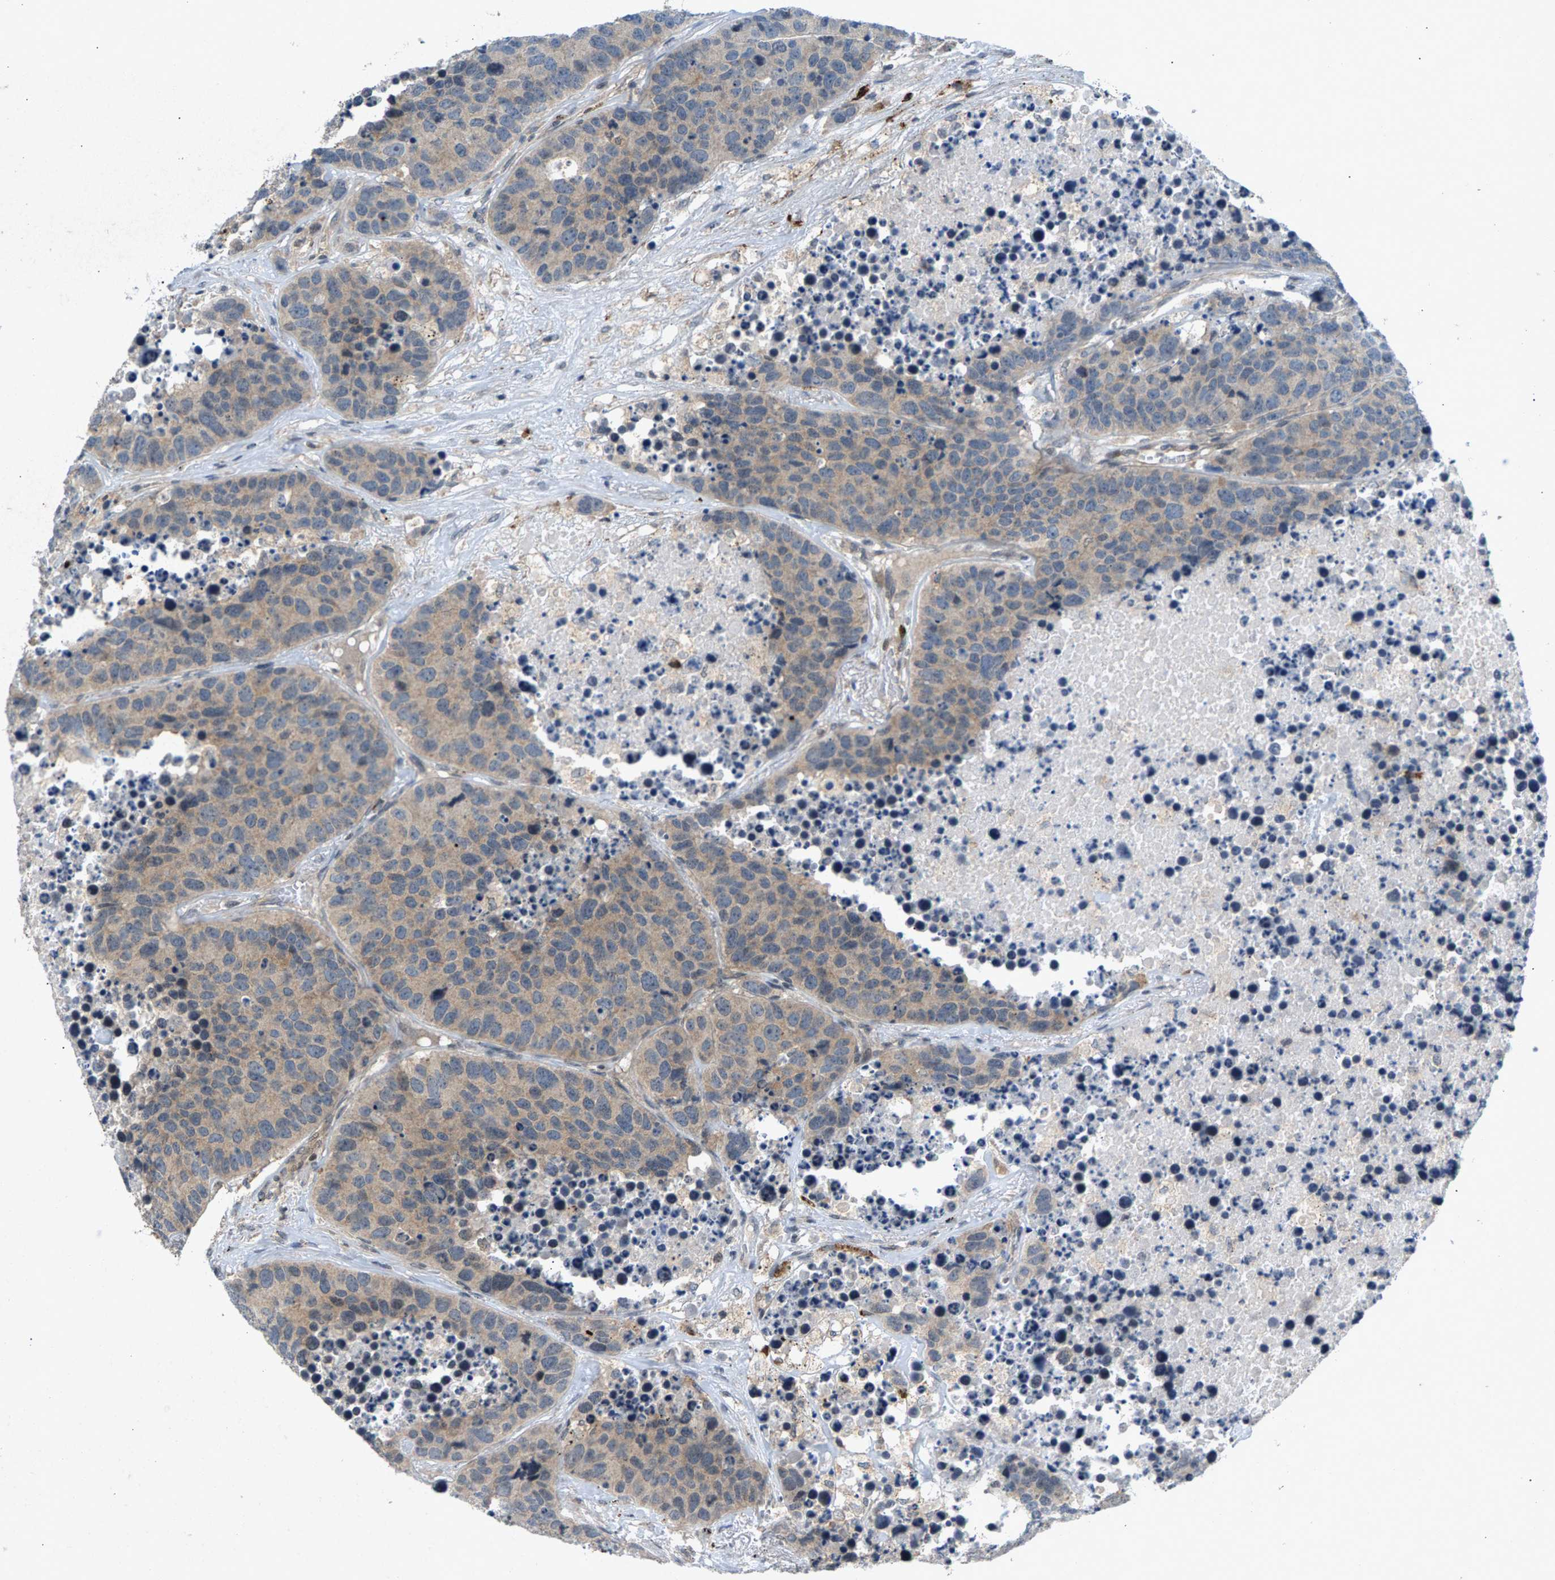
{"staining": {"intensity": "weak", "quantity": ">75%", "location": "cytoplasmic/membranous"}, "tissue": "carcinoid", "cell_type": "Tumor cells", "image_type": "cancer", "snomed": [{"axis": "morphology", "description": "Carcinoid, malignant, NOS"}, {"axis": "topography", "description": "Lung"}], "caption": "Protein staining of malignant carcinoid tissue reveals weak cytoplasmic/membranous staining in about >75% of tumor cells. (DAB (3,3'-diaminobenzidine) IHC, brown staining for protein, blue staining for nuclei).", "gene": "ZPR1", "patient": {"sex": "male", "age": 60}}